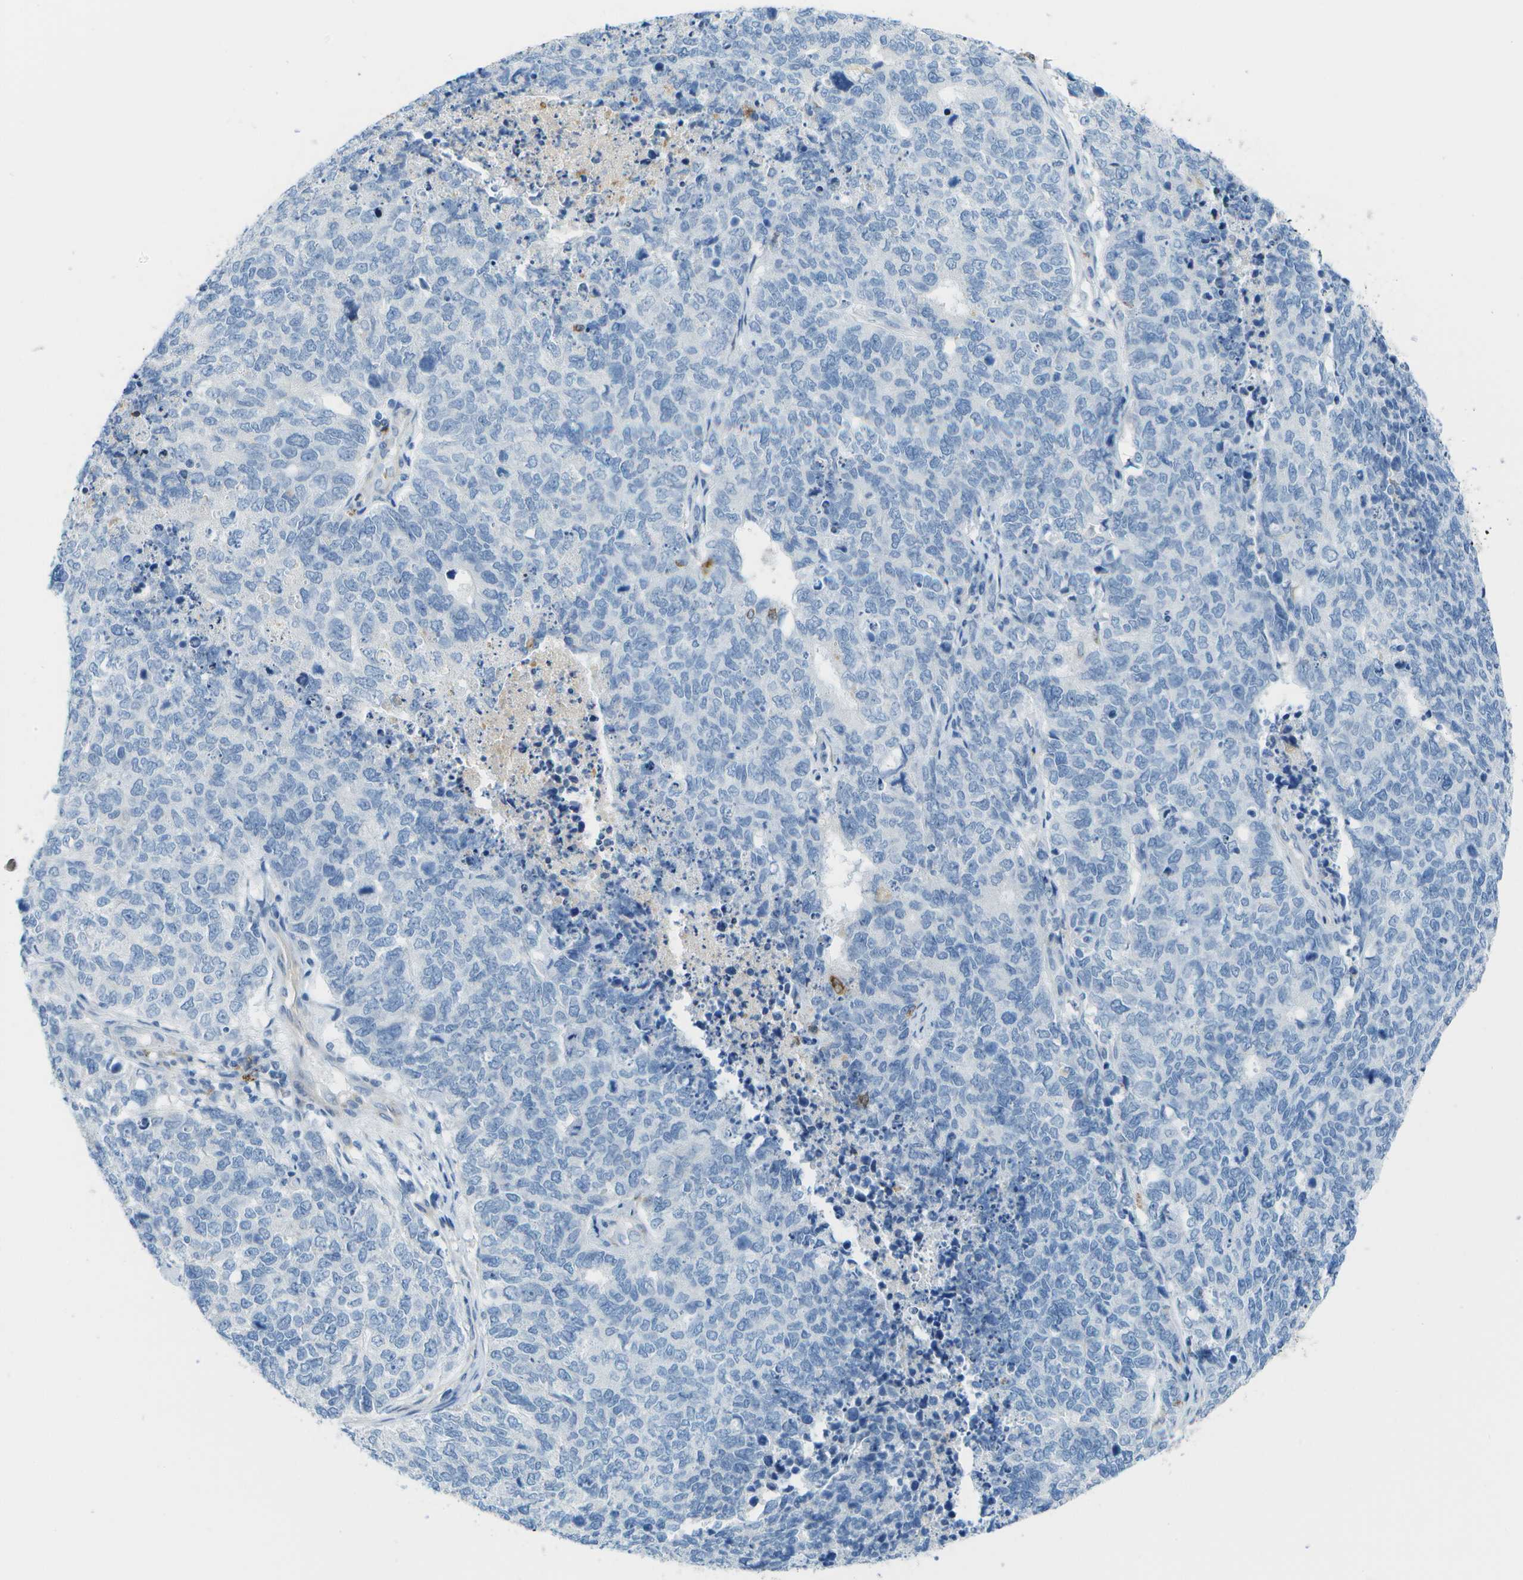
{"staining": {"intensity": "negative", "quantity": "none", "location": "none"}, "tissue": "cervical cancer", "cell_type": "Tumor cells", "image_type": "cancer", "snomed": [{"axis": "morphology", "description": "Squamous cell carcinoma, NOS"}, {"axis": "topography", "description": "Cervix"}], "caption": "This is a histopathology image of IHC staining of cervical cancer, which shows no expression in tumor cells.", "gene": "ZBTB43", "patient": {"sex": "female", "age": 63}}